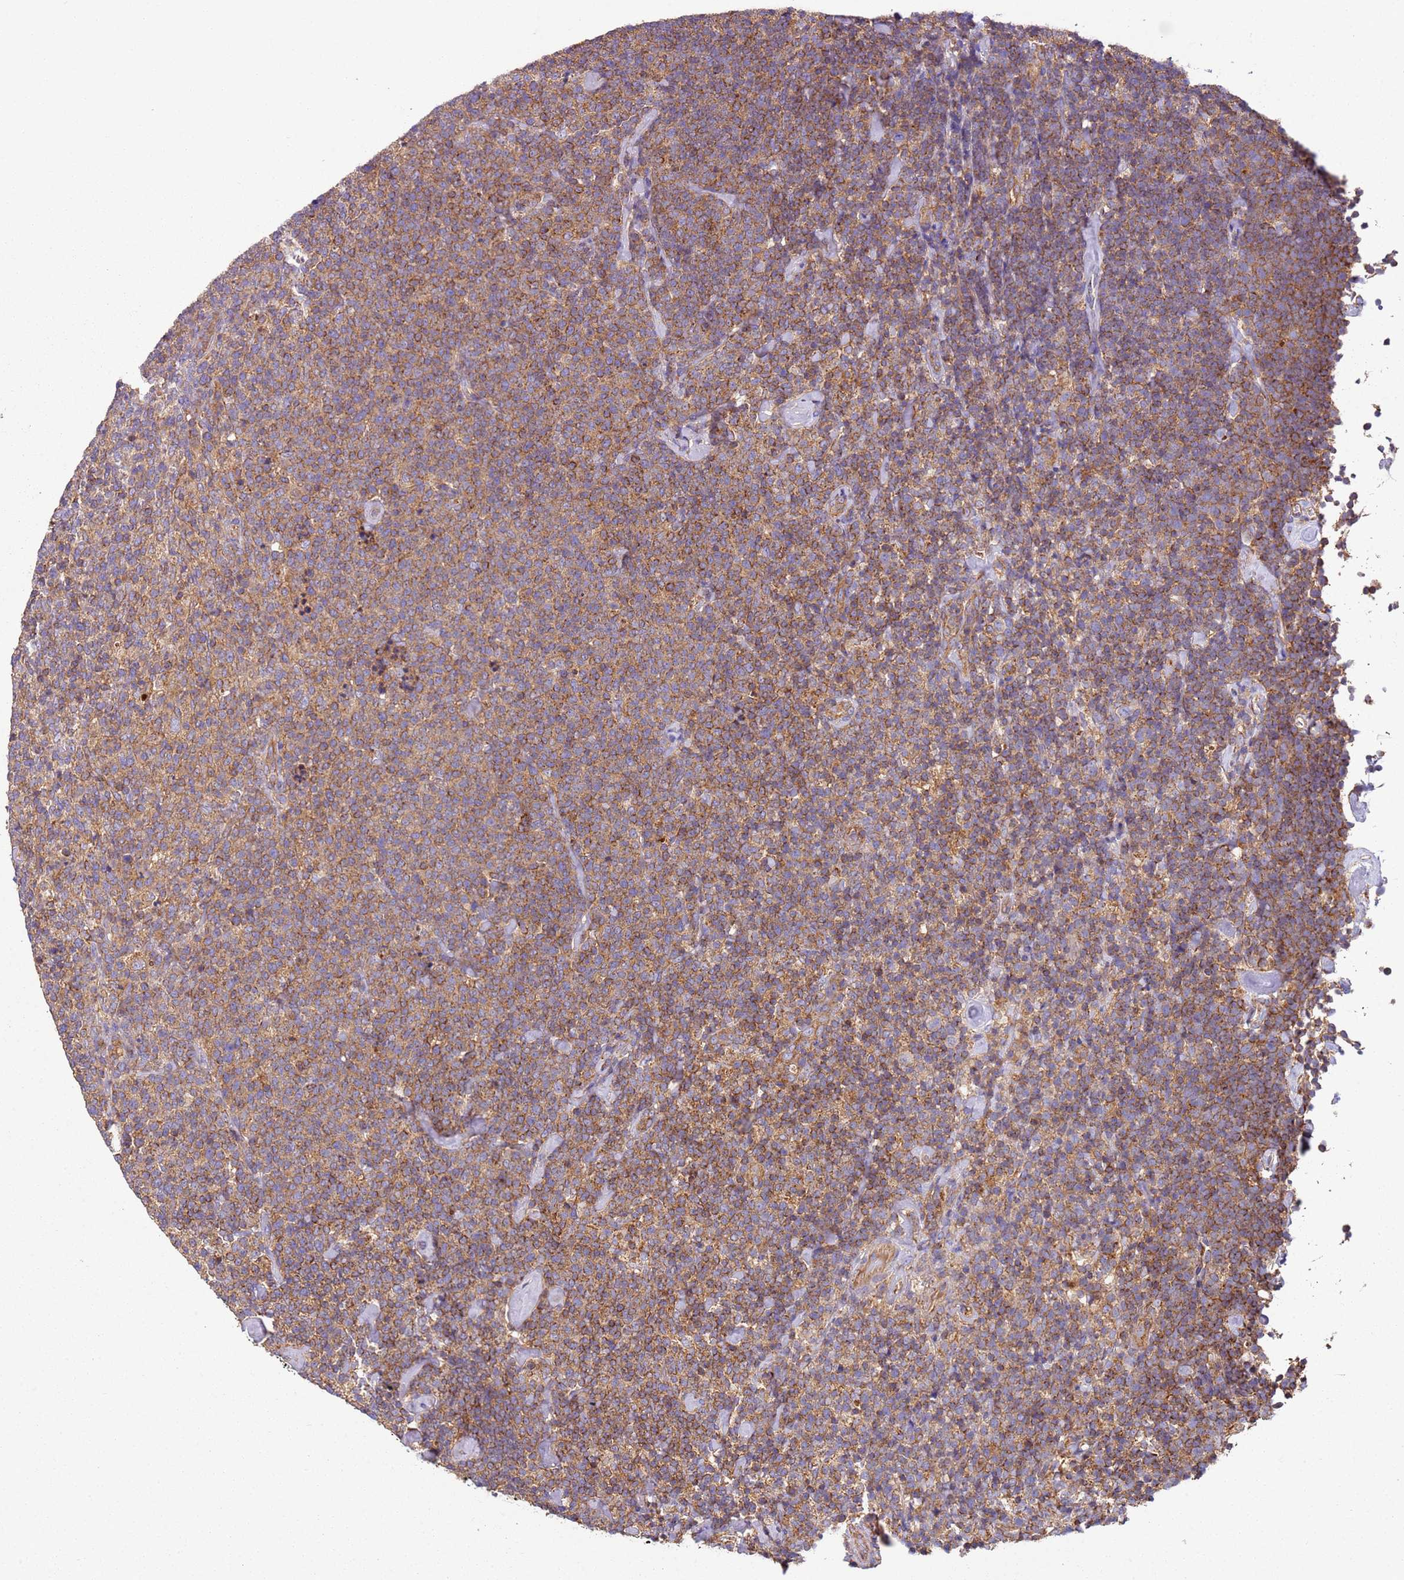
{"staining": {"intensity": "moderate", "quantity": ">75%", "location": "cytoplasmic/membranous"}, "tissue": "lymphoma", "cell_type": "Tumor cells", "image_type": "cancer", "snomed": [{"axis": "morphology", "description": "Malignant lymphoma, non-Hodgkin's type, High grade"}, {"axis": "topography", "description": "Lymph node"}], "caption": "Protein staining exhibits moderate cytoplasmic/membranous staining in about >75% of tumor cells in malignant lymphoma, non-Hodgkin's type (high-grade).", "gene": "RMND5A", "patient": {"sex": "male", "age": 61}}